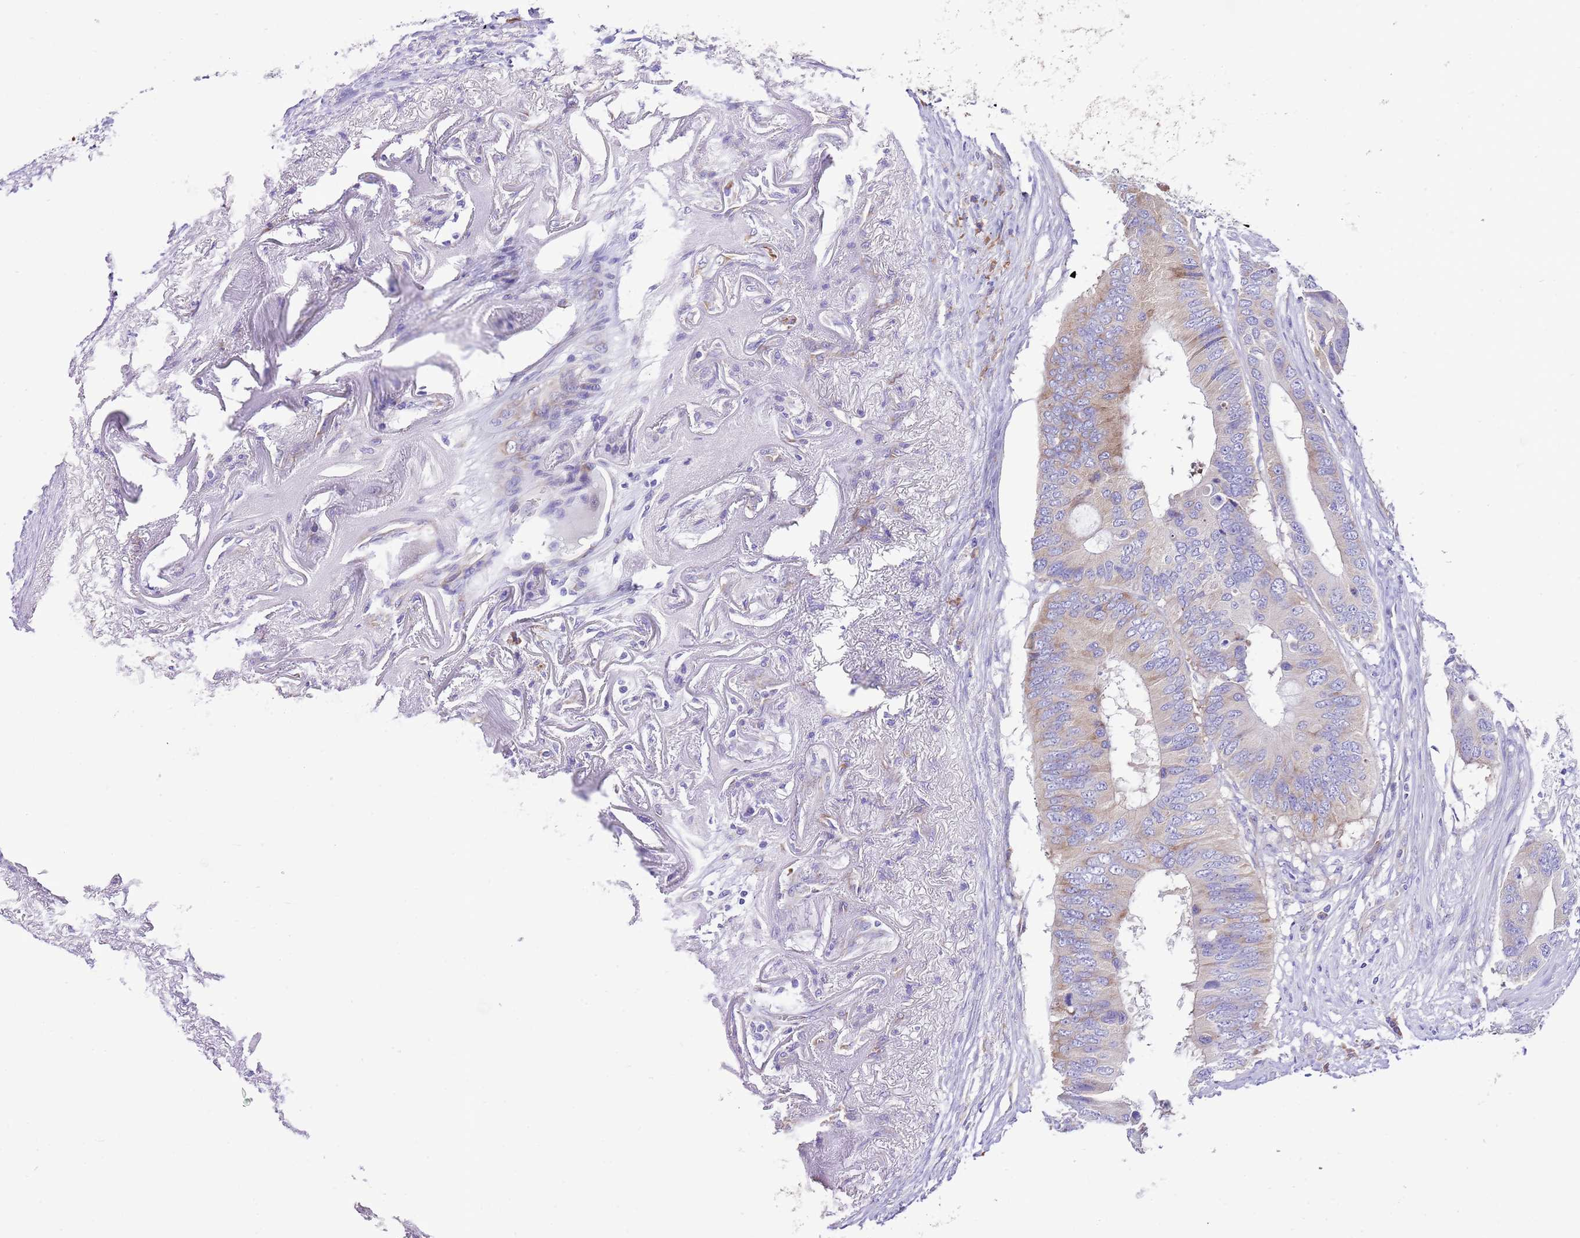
{"staining": {"intensity": "weak", "quantity": "<25%", "location": "cytoplasmic/membranous"}, "tissue": "colorectal cancer", "cell_type": "Tumor cells", "image_type": "cancer", "snomed": [{"axis": "morphology", "description": "Adenocarcinoma, NOS"}, {"axis": "topography", "description": "Colon"}], "caption": "DAB (3,3'-diaminobenzidine) immunohistochemical staining of colorectal cancer (adenocarcinoma) shows no significant positivity in tumor cells. The staining was performed using DAB to visualize the protein expression in brown, while the nuclei were stained in blue with hematoxylin (Magnification: 20x).", "gene": "RPS10", "patient": {"sex": "male", "age": 71}}